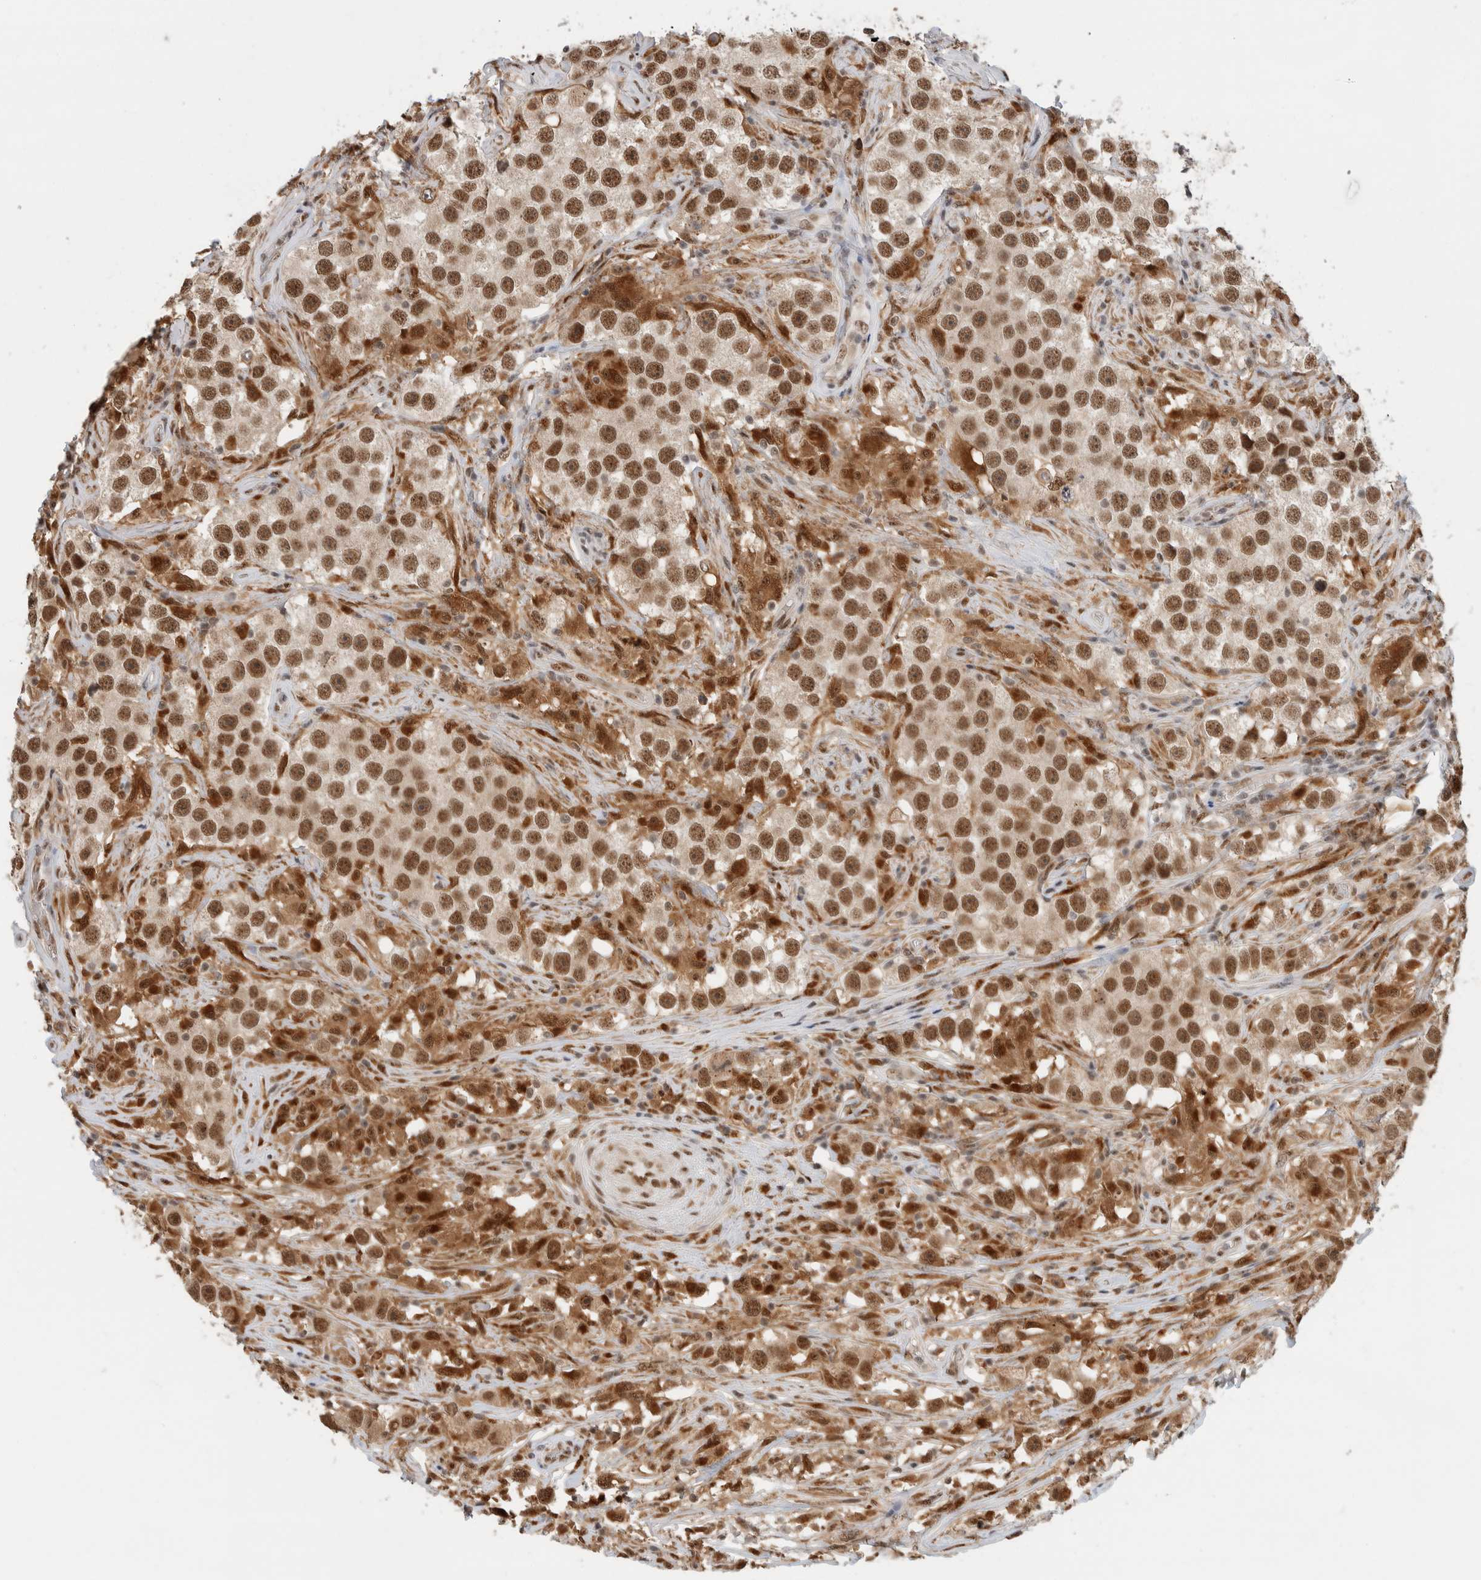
{"staining": {"intensity": "strong", "quantity": ">75%", "location": "cytoplasmic/membranous,nuclear"}, "tissue": "testis cancer", "cell_type": "Tumor cells", "image_type": "cancer", "snomed": [{"axis": "morphology", "description": "Seminoma, NOS"}, {"axis": "topography", "description": "Testis"}], "caption": "A micrograph of human testis cancer (seminoma) stained for a protein shows strong cytoplasmic/membranous and nuclear brown staining in tumor cells. Ihc stains the protein in brown and the nuclei are stained blue.", "gene": "NCAPG2", "patient": {"sex": "male", "age": 49}}